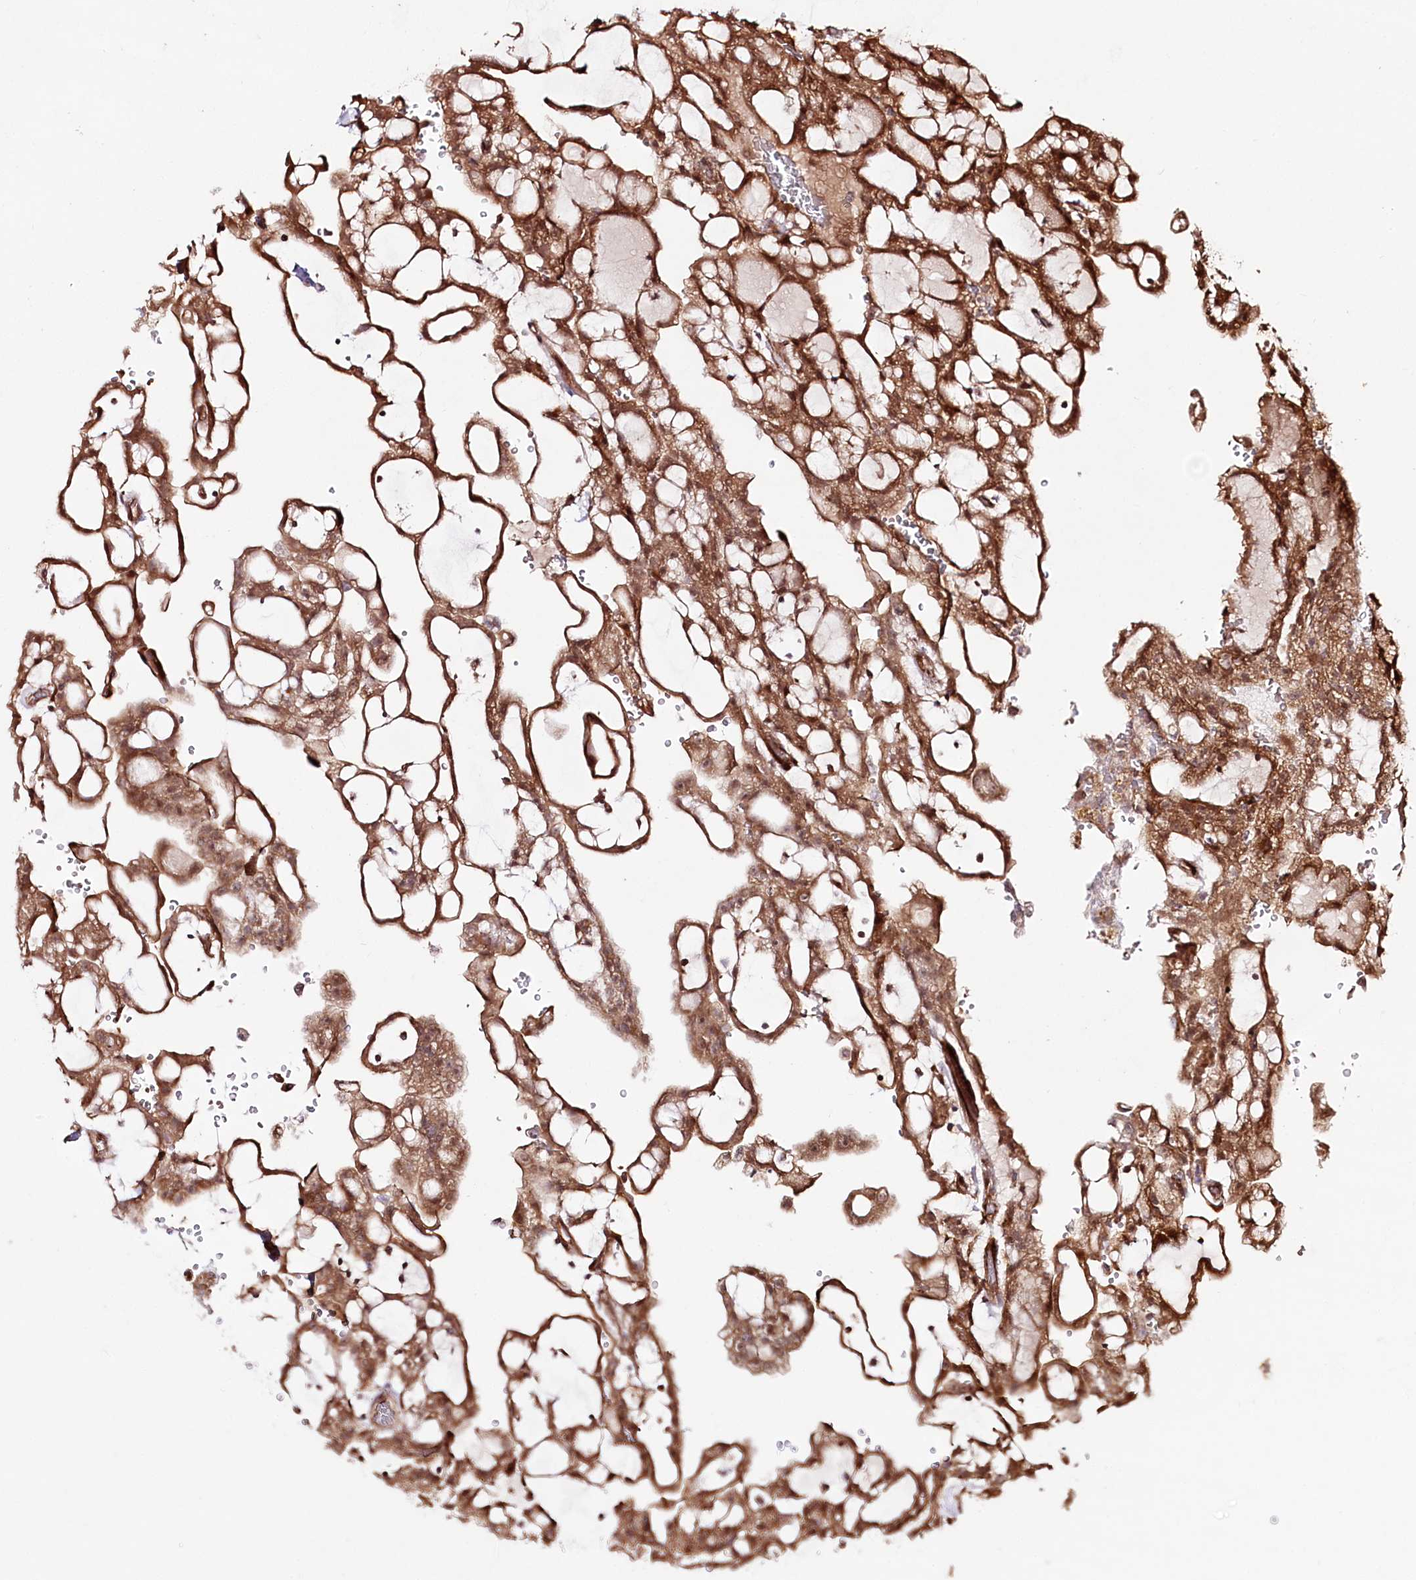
{"staining": {"intensity": "moderate", "quantity": ">75%", "location": "cytoplasmic/membranous"}, "tissue": "renal cancer", "cell_type": "Tumor cells", "image_type": "cancer", "snomed": [{"axis": "morphology", "description": "Adenocarcinoma, NOS"}, {"axis": "topography", "description": "Kidney"}], "caption": "A high-resolution image shows immunohistochemistry staining of renal cancer (adenocarcinoma), which displays moderate cytoplasmic/membranous positivity in about >75% of tumor cells.", "gene": "REXO2", "patient": {"sex": "male", "age": 63}}